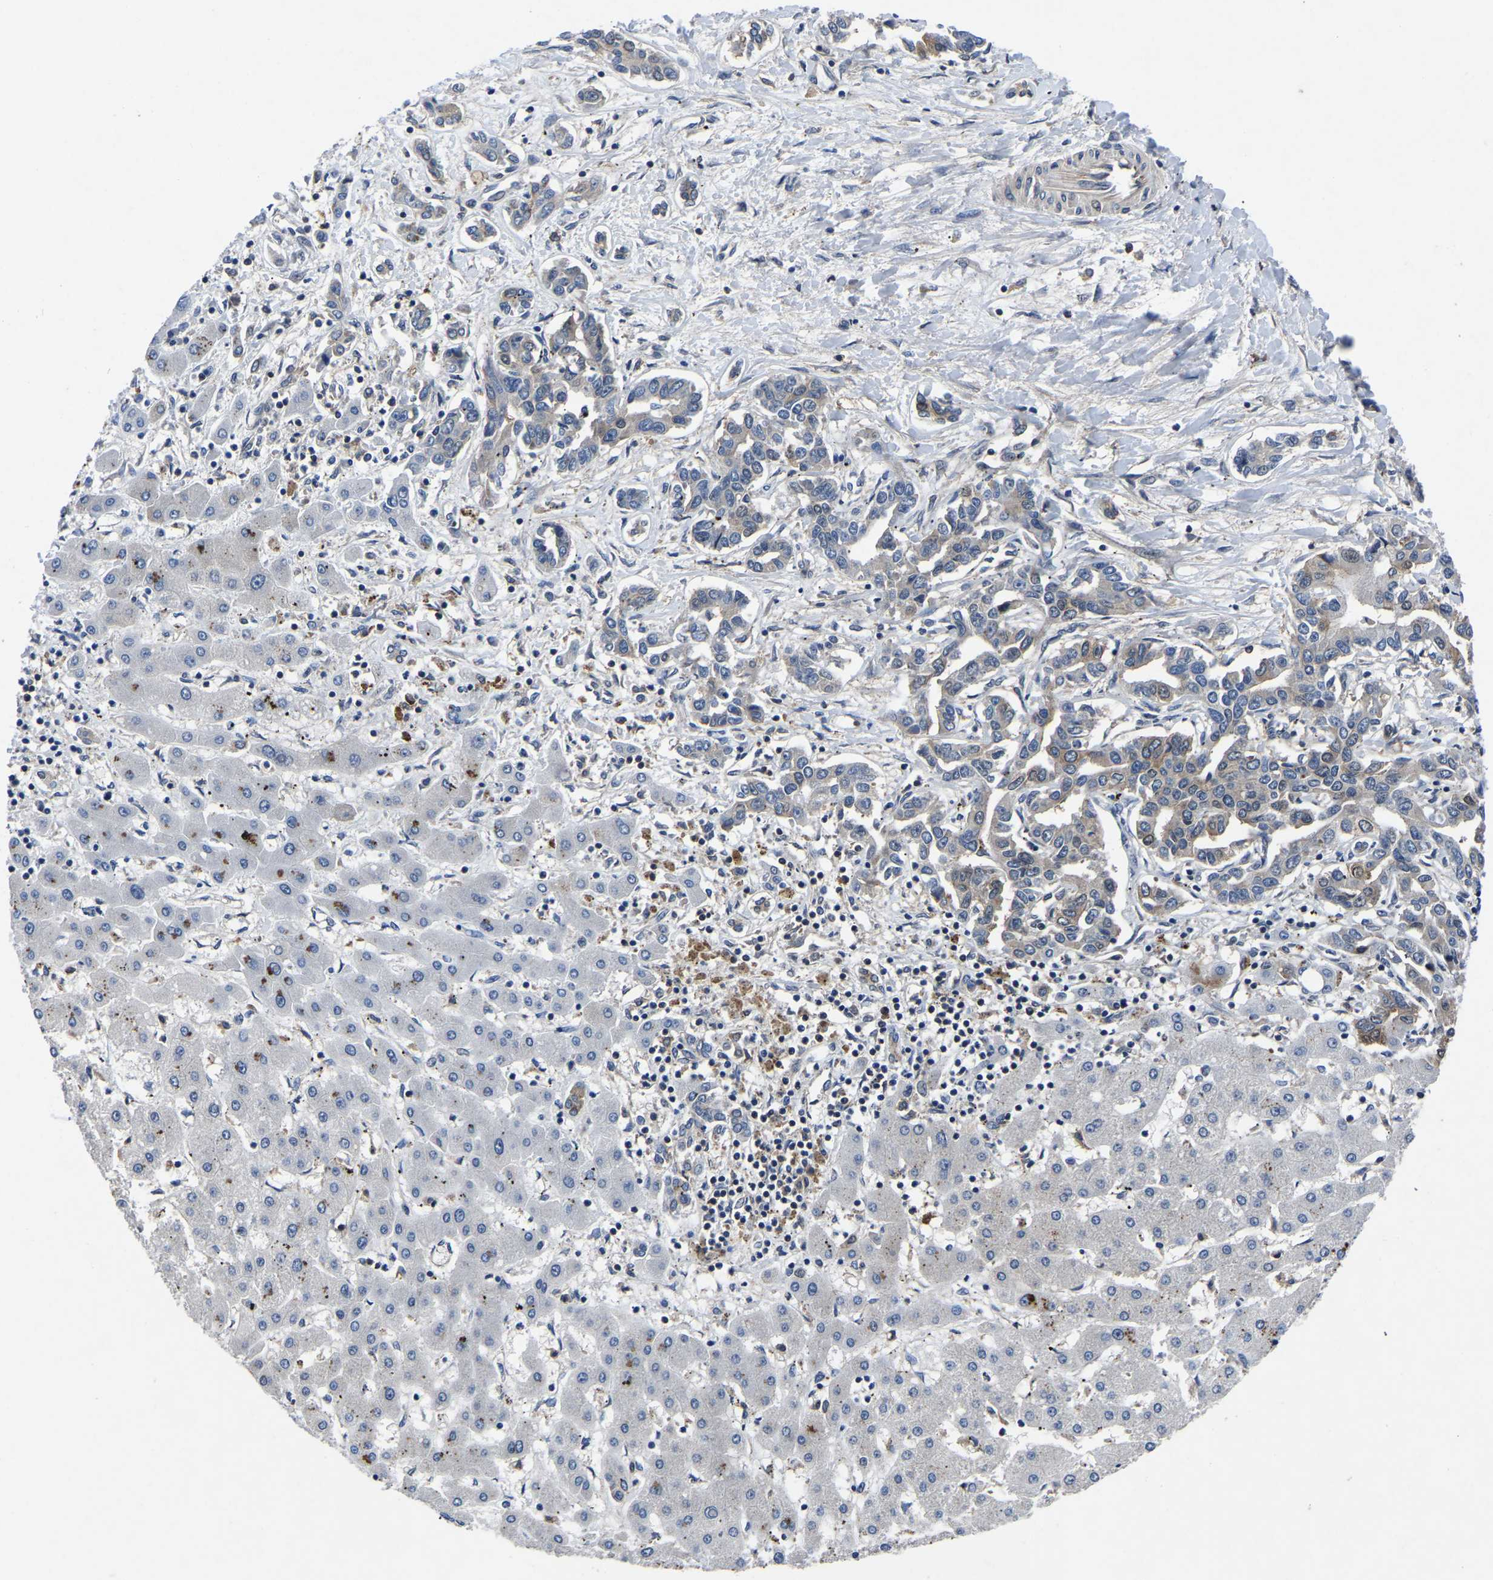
{"staining": {"intensity": "moderate", "quantity": "25%-75%", "location": "cytoplasmic/membranous"}, "tissue": "liver cancer", "cell_type": "Tumor cells", "image_type": "cancer", "snomed": [{"axis": "morphology", "description": "Cholangiocarcinoma"}, {"axis": "topography", "description": "Liver"}], "caption": "The photomicrograph exhibits a brown stain indicating the presence of a protein in the cytoplasmic/membranous of tumor cells in liver cancer (cholangiocarcinoma).", "gene": "FGD5", "patient": {"sex": "male", "age": 59}}